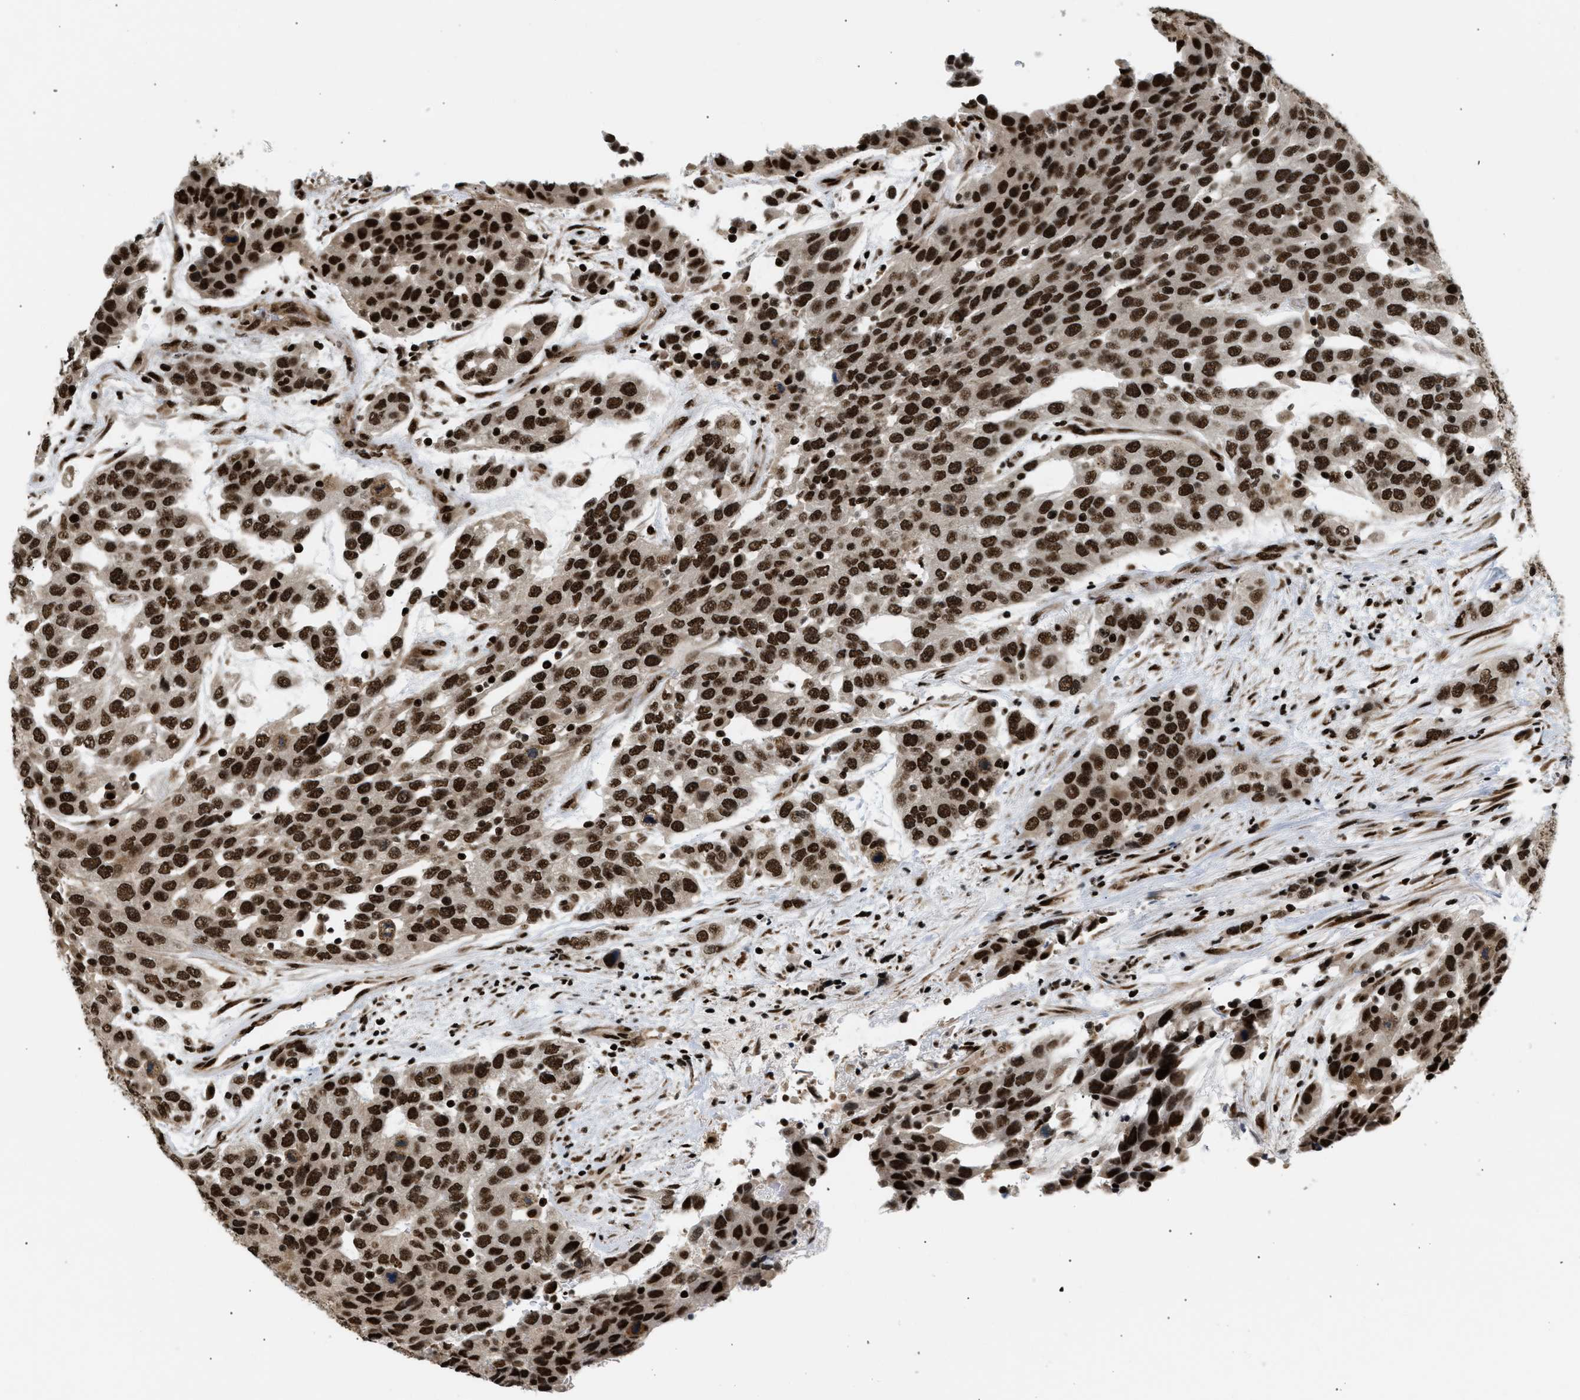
{"staining": {"intensity": "strong", "quantity": ">75%", "location": "nuclear"}, "tissue": "urothelial cancer", "cell_type": "Tumor cells", "image_type": "cancer", "snomed": [{"axis": "morphology", "description": "Urothelial carcinoma, High grade"}, {"axis": "topography", "description": "Urinary bladder"}], "caption": "An IHC histopathology image of tumor tissue is shown. Protein staining in brown shows strong nuclear positivity in urothelial carcinoma (high-grade) within tumor cells.", "gene": "RBM5", "patient": {"sex": "female", "age": 80}}